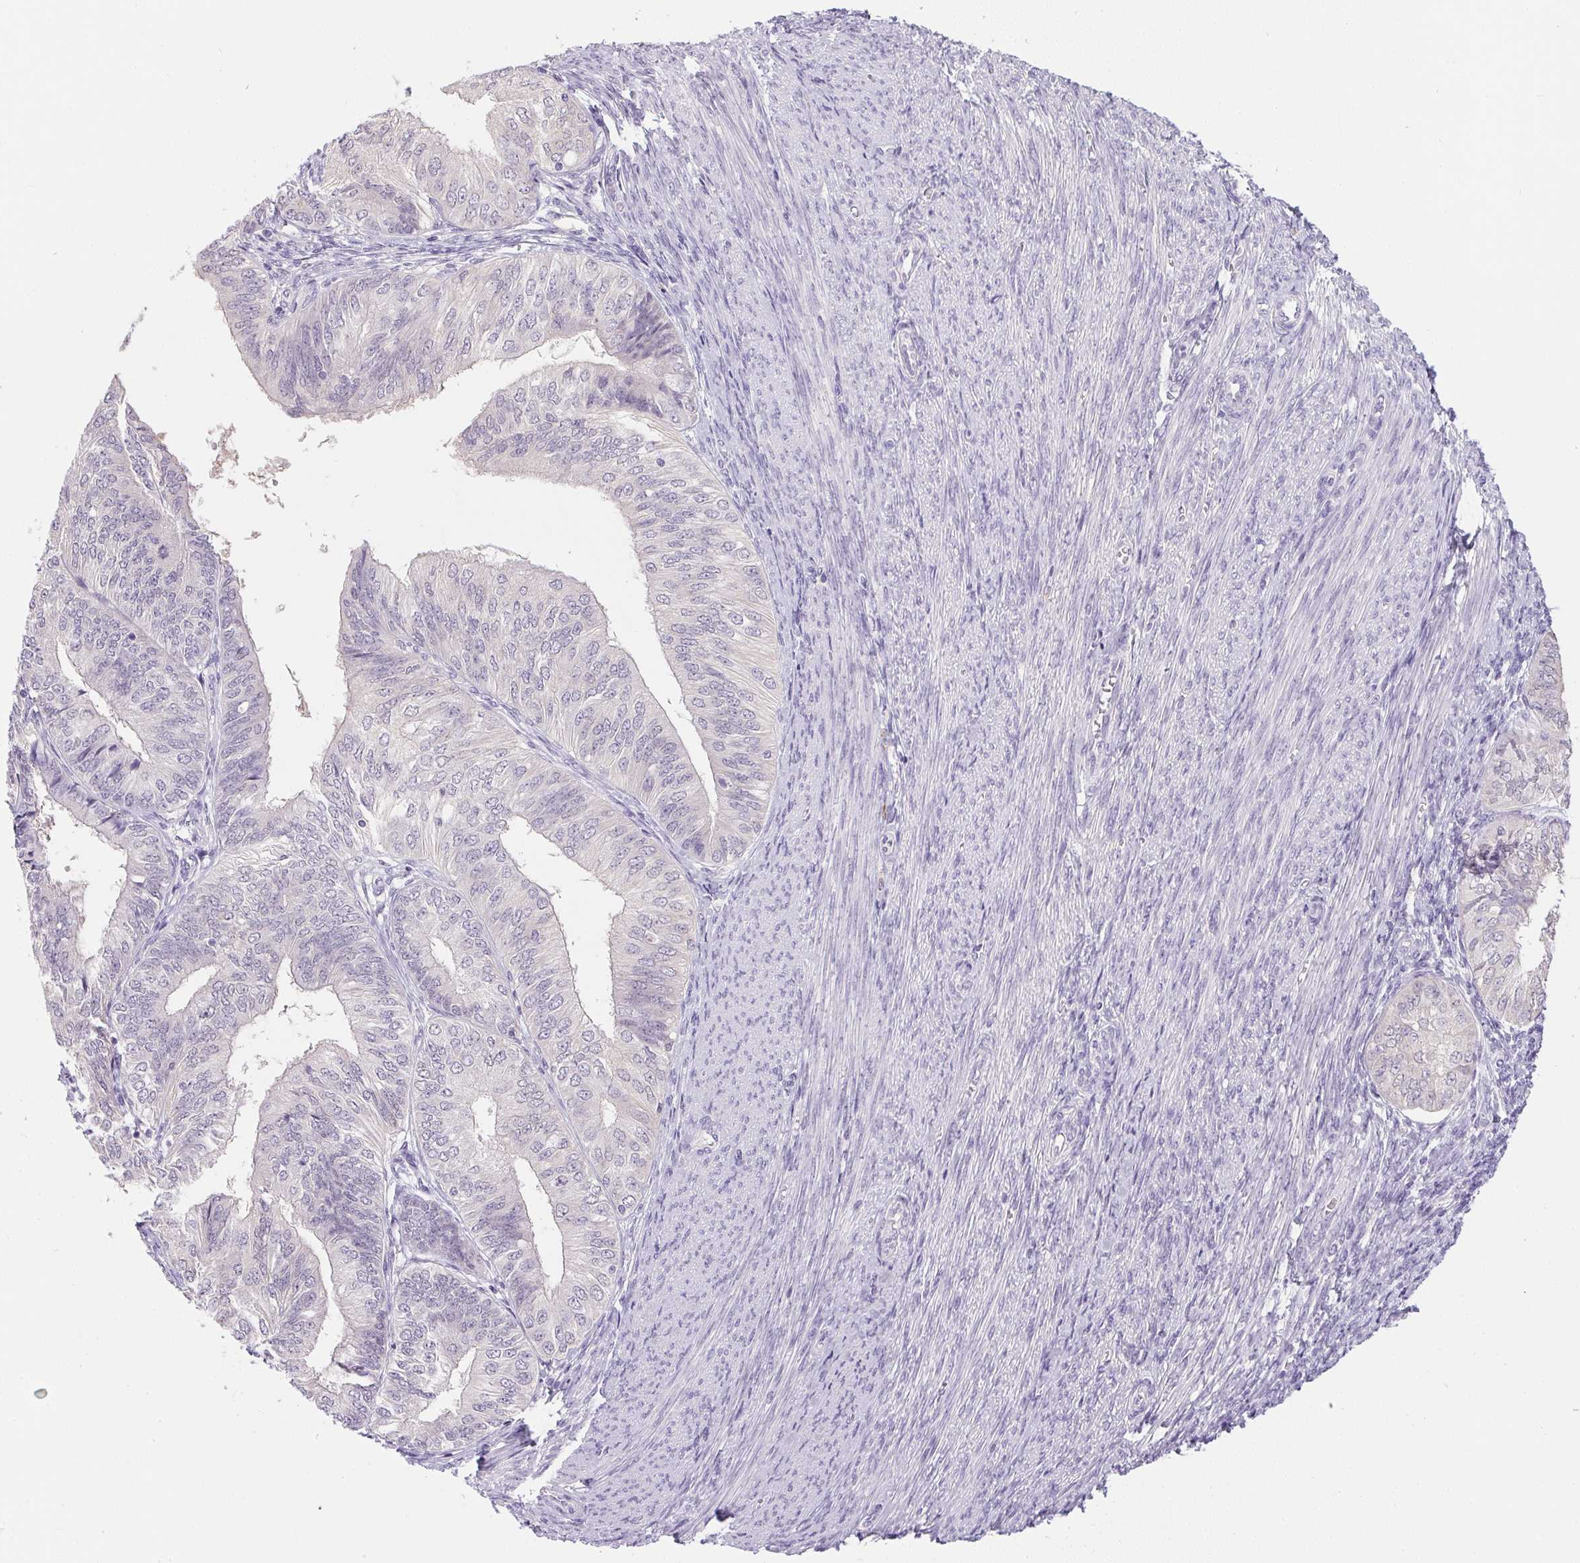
{"staining": {"intensity": "negative", "quantity": "none", "location": "none"}, "tissue": "endometrial cancer", "cell_type": "Tumor cells", "image_type": "cancer", "snomed": [{"axis": "morphology", "description": "Adenocarcinoma, NOS"}, {"axis": "topography", "description": "Endometrium"}], "caption": "An image of human endometrial adenocarcinoma is negative for staining in tumor cells. Brightfield microscopy of immunohistochemistry stained with DAB (3,3'-diaminobenzidine) (brown) and hematoxylin (blue), captured at high magnification.", "gene": "DNAJC5G", "patient": {"sex": "female", "age": 58}}